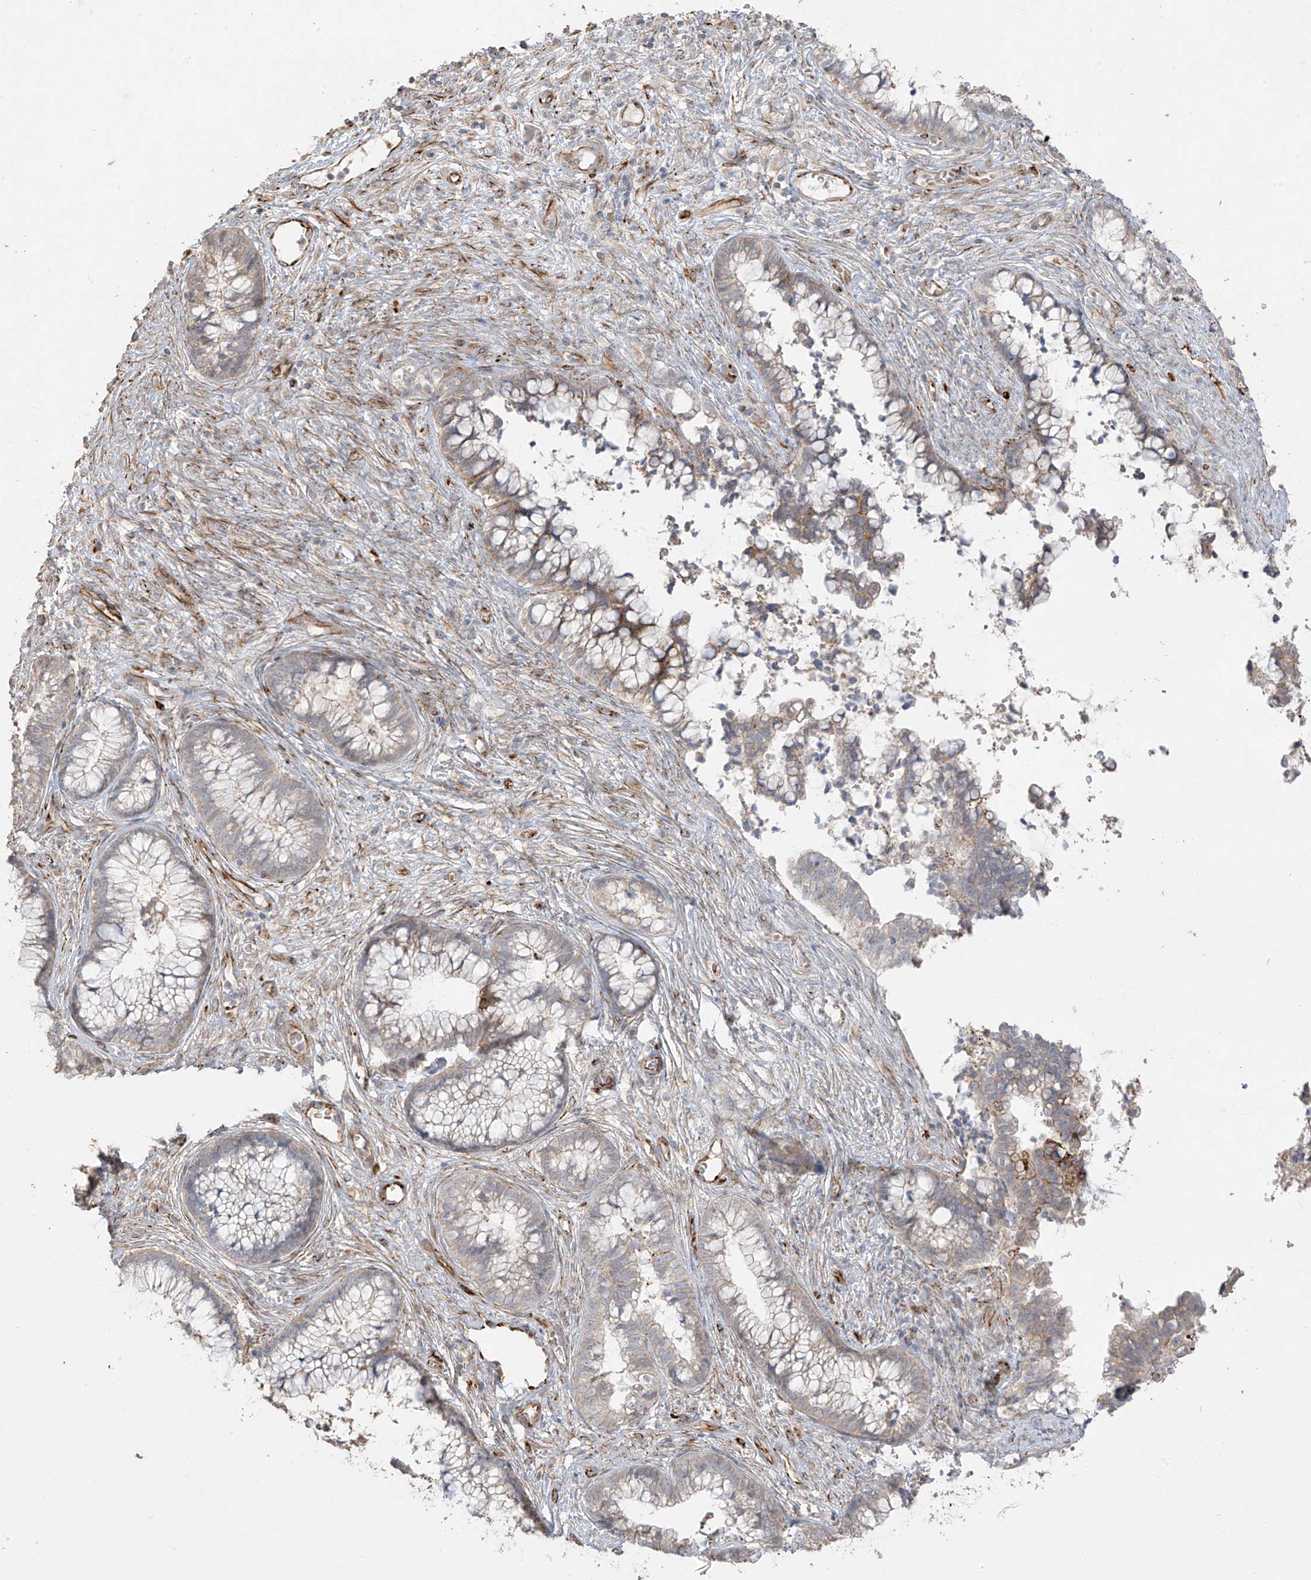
{"staining": {"intensity": "weak", "quantity": "25%-75%", "location": "cytoplasmic/membranous"}, "tissue": "cervical cancer", "cell_type": "Tumor cells", "image_type": "cancer", "snomed": [{"axis": "morphology", "description": "Adenocarcinoma, NOS"}, {"axis": "topography", "description": "Cervix"}], "caption": "IHC (DAB (3,3'-diaminobenzidine)) staining of human cervical cancer (adenocarcinoma) displays weak cytoplasmic/membranous protein positivity in about 25%-75% of tumor cells. The protein of interest is shown in brown color, while the nuclei are stained blue.", "gene": "DCDC2", "patient": {"sex": "female", "age": 44}}